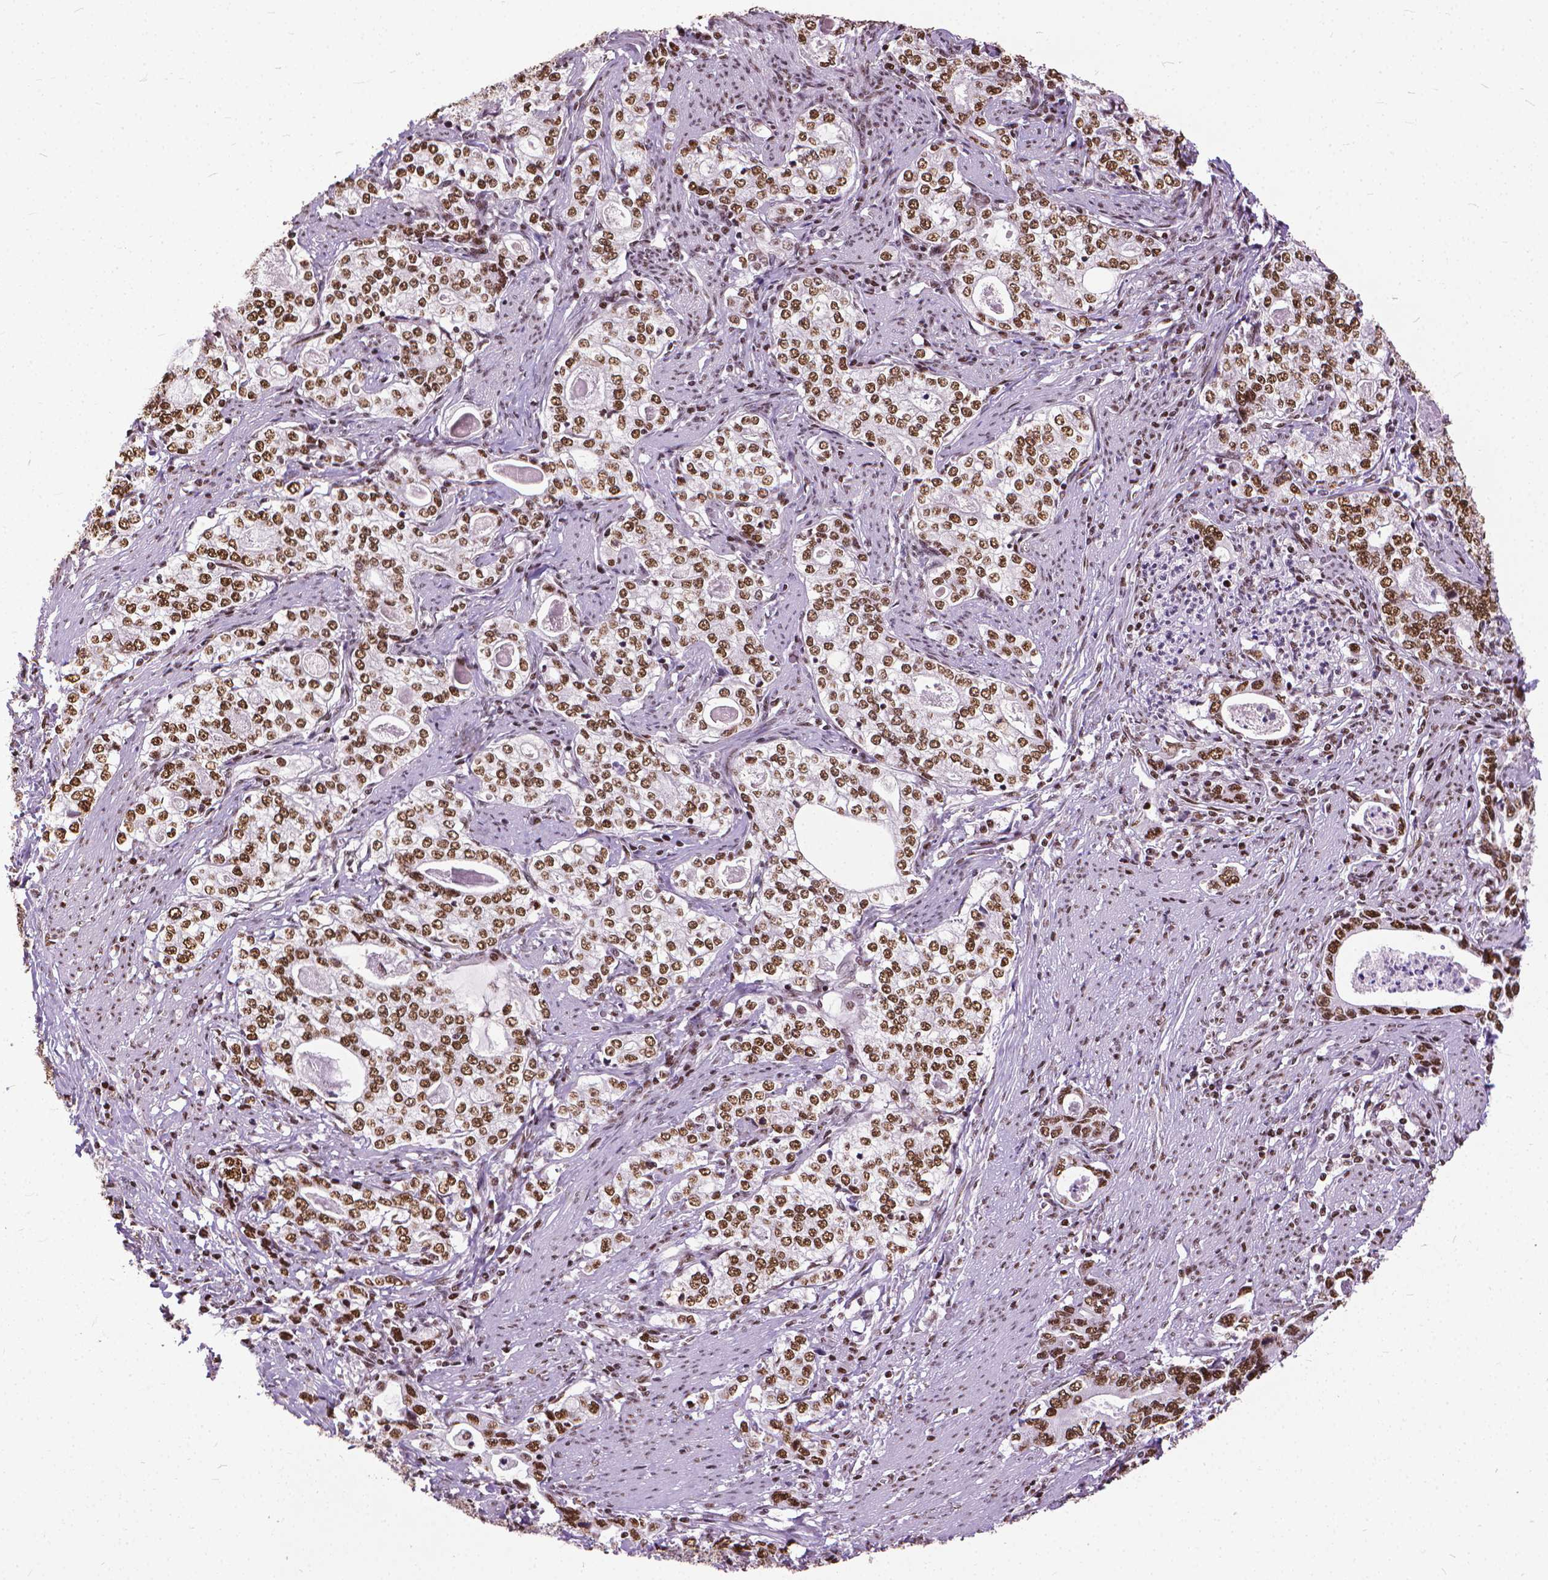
{"staining": {"intensity": "strong", "quantity": ">75%", "location": "nuclear"}, "tissue": "stomach cancer", "cell_type": "Tumor cells", "image_type": "cancer", "snomed": [{"axis": "morphology", "description": "Adenocarcinoma, NOS"}, {"axis": "topography", "description": "Stomach, lower"}], "caption": "There is high levels of strong nuclear staining in tumor cells of stomach cancer (adenocarcinoma), as demonstrated by immunohistochemical staining (brown color).", "gene": "AKAP8", "patient": {"sex": "female", "age": 72}}